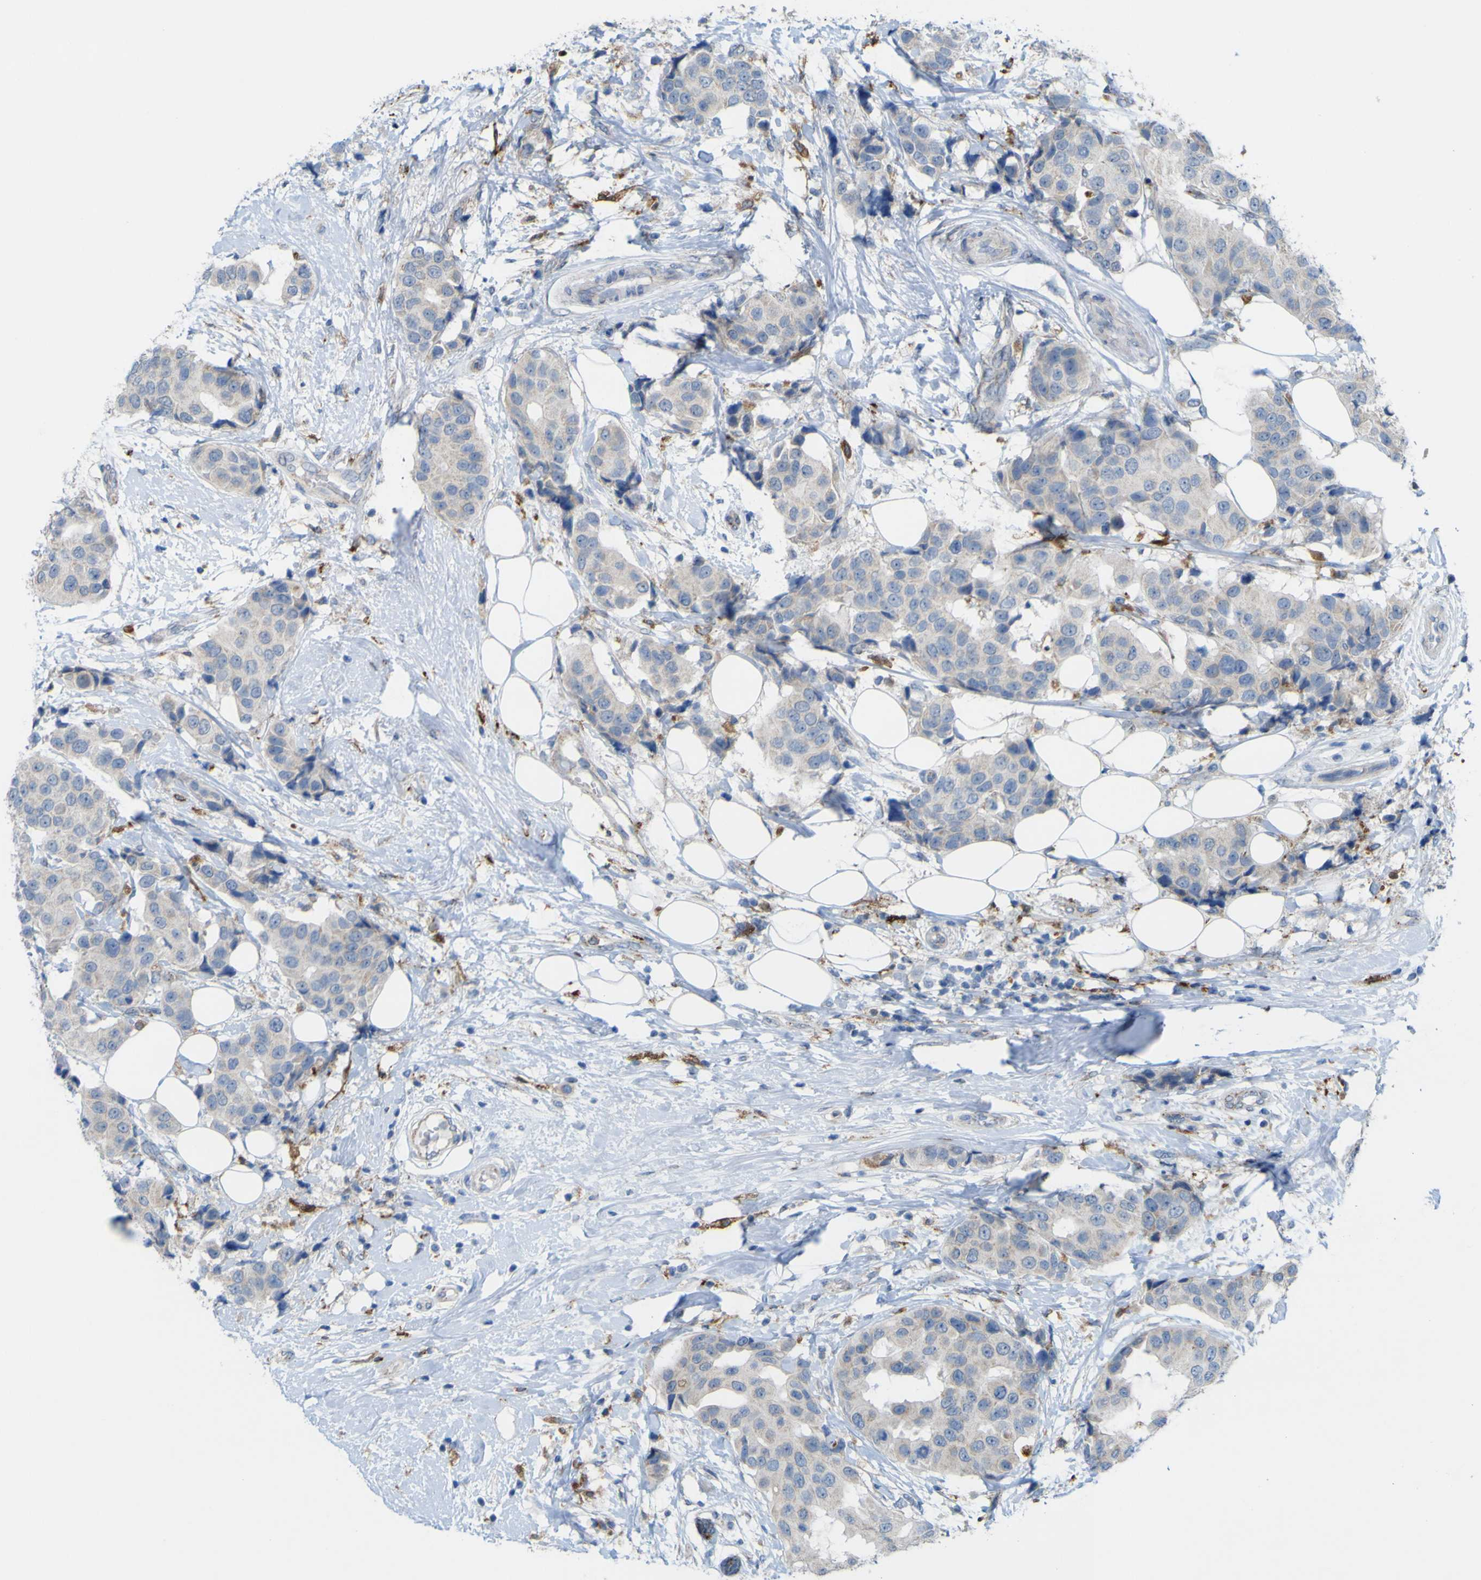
{"staining": {"intensity": "weak", "quantity": ">75%", "location": "cytoplasmic/membranous"}, "tissue": "breast cancer", "cell_type": "Tumor cells", "image_type": "cancer", "snomed": [{"axis": "morphology", "description": "Normal tissue, NOS"}, {"axis": "morphology", "description": "Duct carcinoma"}, {"axis": "topography", "description": "Breast"}], "caption": "IHC (DAB (3,3'-diaminobenzidine)) staining of human invasive ductal carcinoma (breast) reveals weak cytoplasmic/membranous protein expression in approximately >75% of tumor cells.", "gene": "PLD3", "patient": {"sex": "female", "age": 39}}